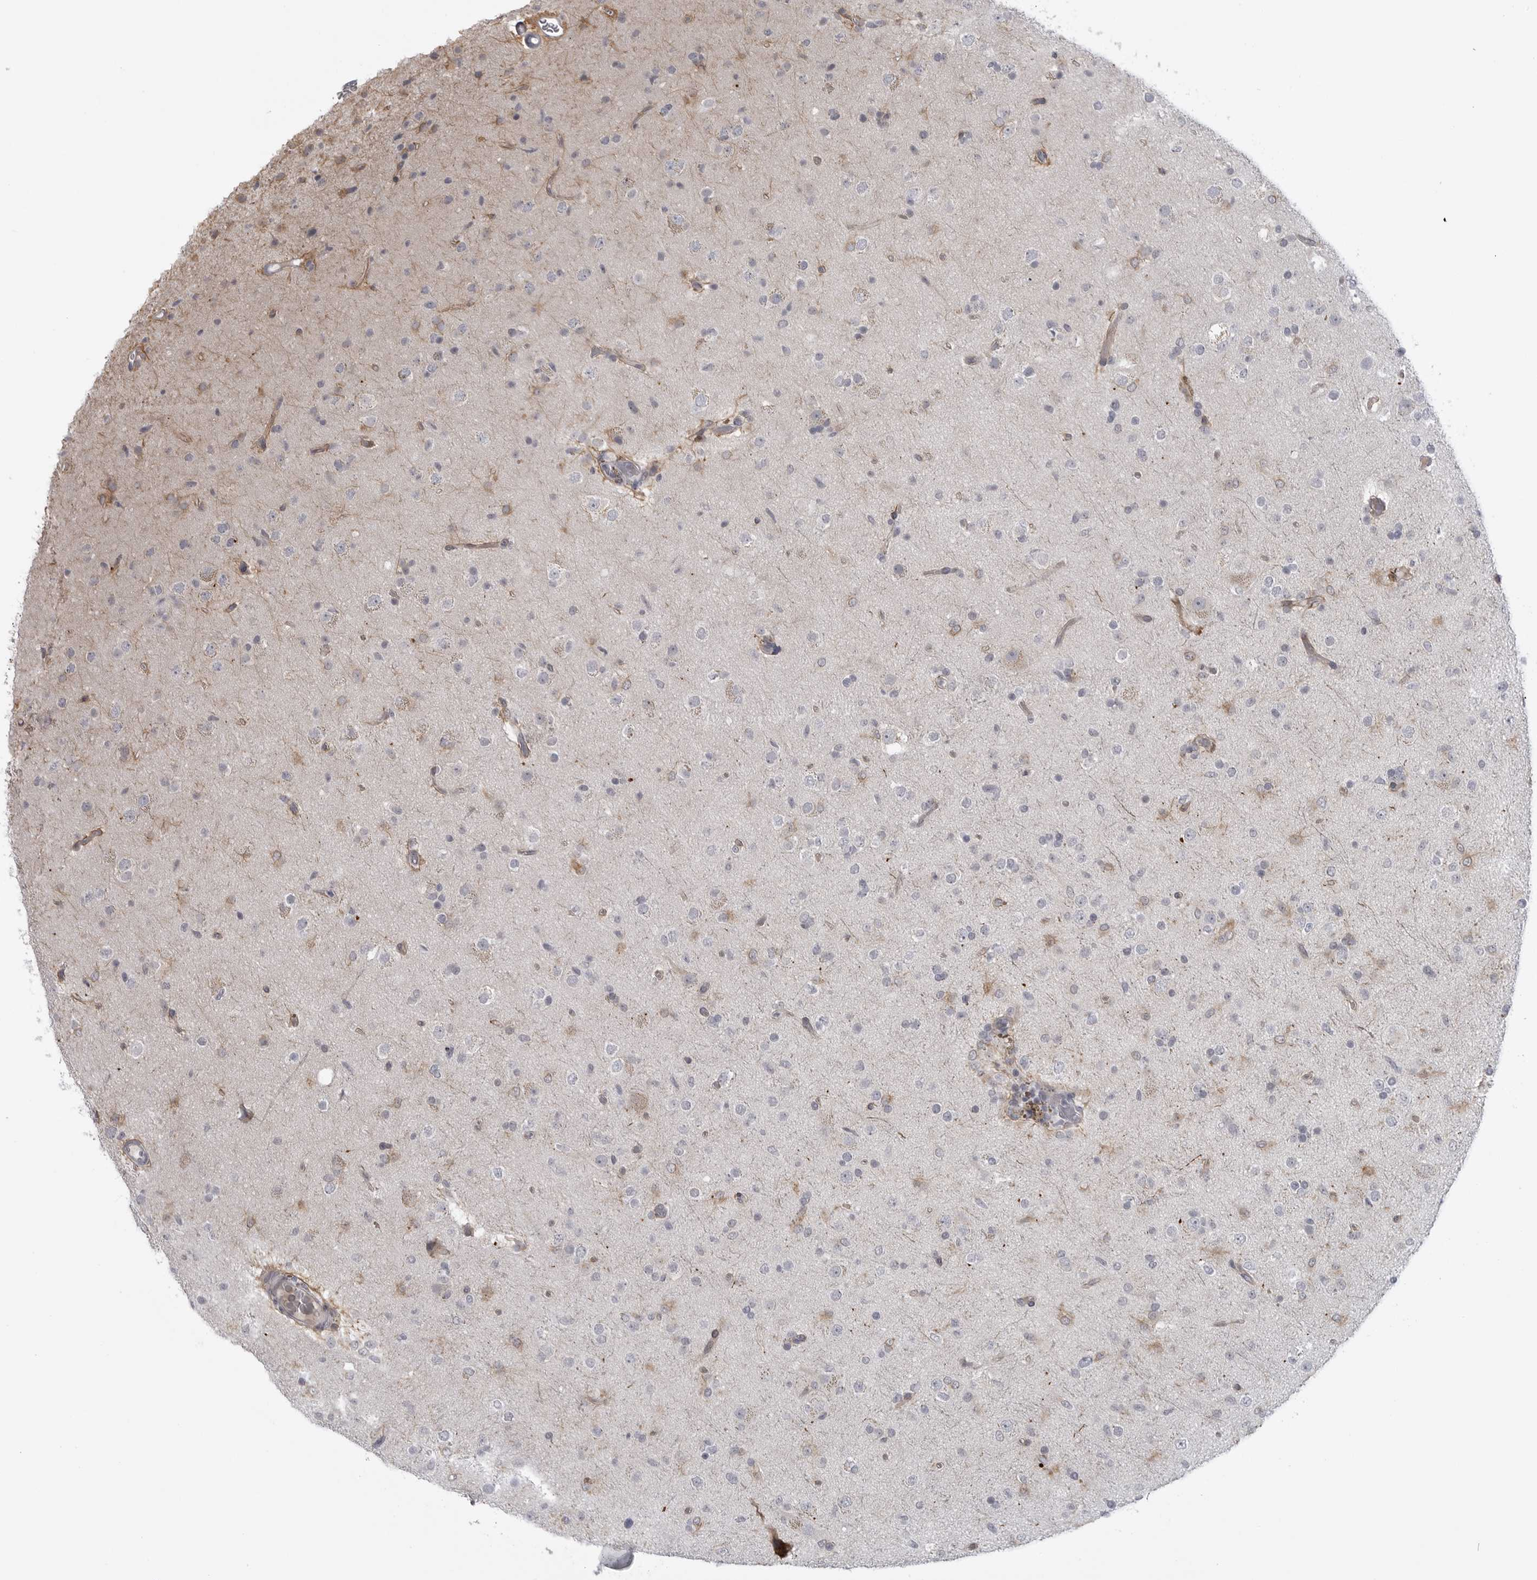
{"staining": {"intensity": "negative", "quantity": "none", "location": "none"}, "tissue": "glioma", "cell_type": "Tumor cells", "image_type": "cancer", "snomed": [{"axis": "morphology", "description": "Glioma, malignant, Low grade"}, {"axis": "topography", "description": "Brain"}], "caption": "The image exhibits no significant positivity in tumor cells of low-grade glioma (malignant).", "gene": "LRRC45", "patient": {"sex": "male", "age": 65}}